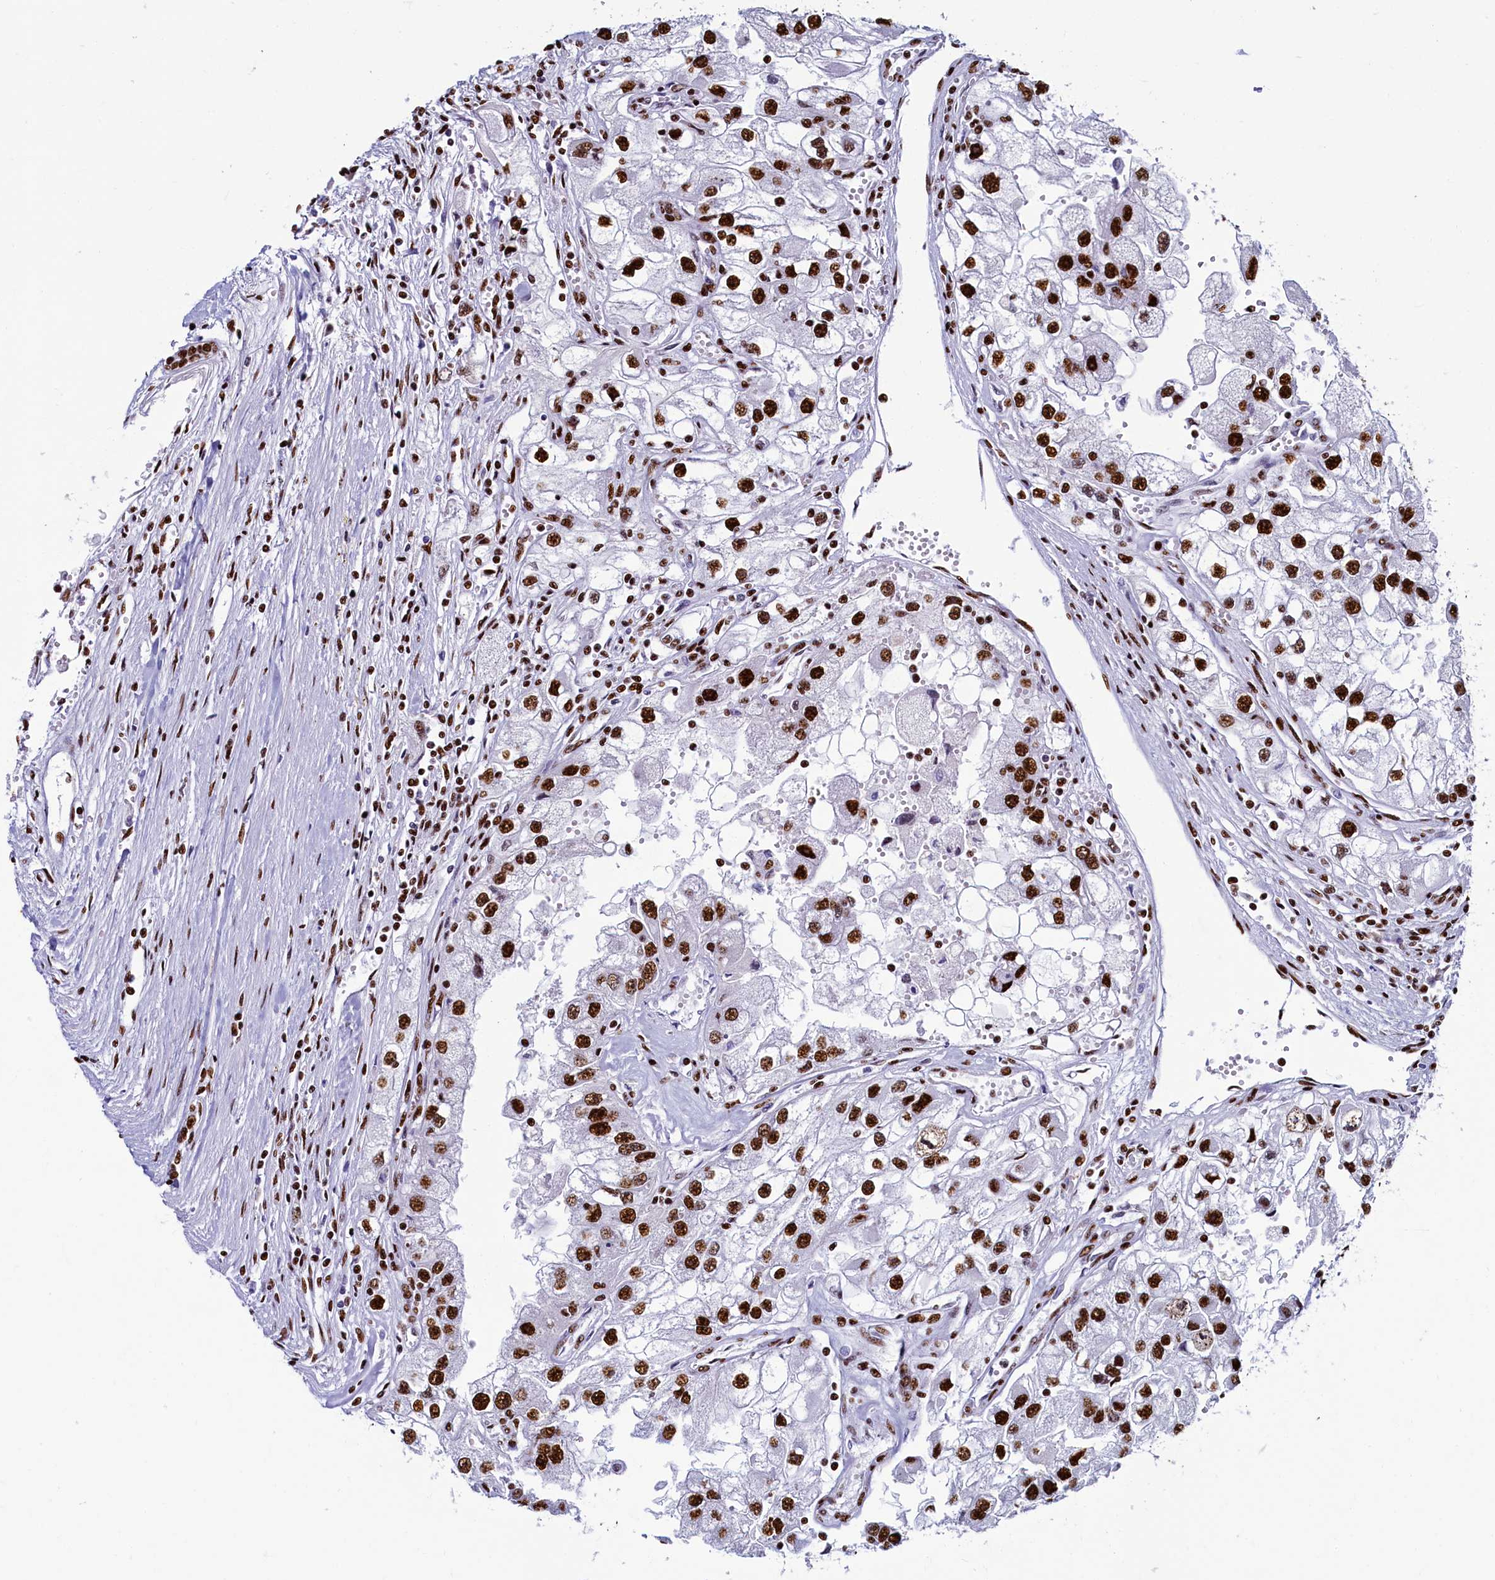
{"staining": {"intensity": "strong", "quantity": ">75%", "location": "nuclear"}, "tissue": "renal cancer", "cell_type": "Tumor cells", "image_type": "cancer", "snomed": [{"axis": "morphology", "description": "Adenocarcinoma, NOS"}, {"axis": "topography", "description": "Kidney"}], "caption": "A micrograph of human renal cancer (adenocarcinoma) stained for a protein exhibits strong nuclear brown staining in tumor cells.", "gene": "SRRM2", "patient": {"sex": "male", "age": 63}}